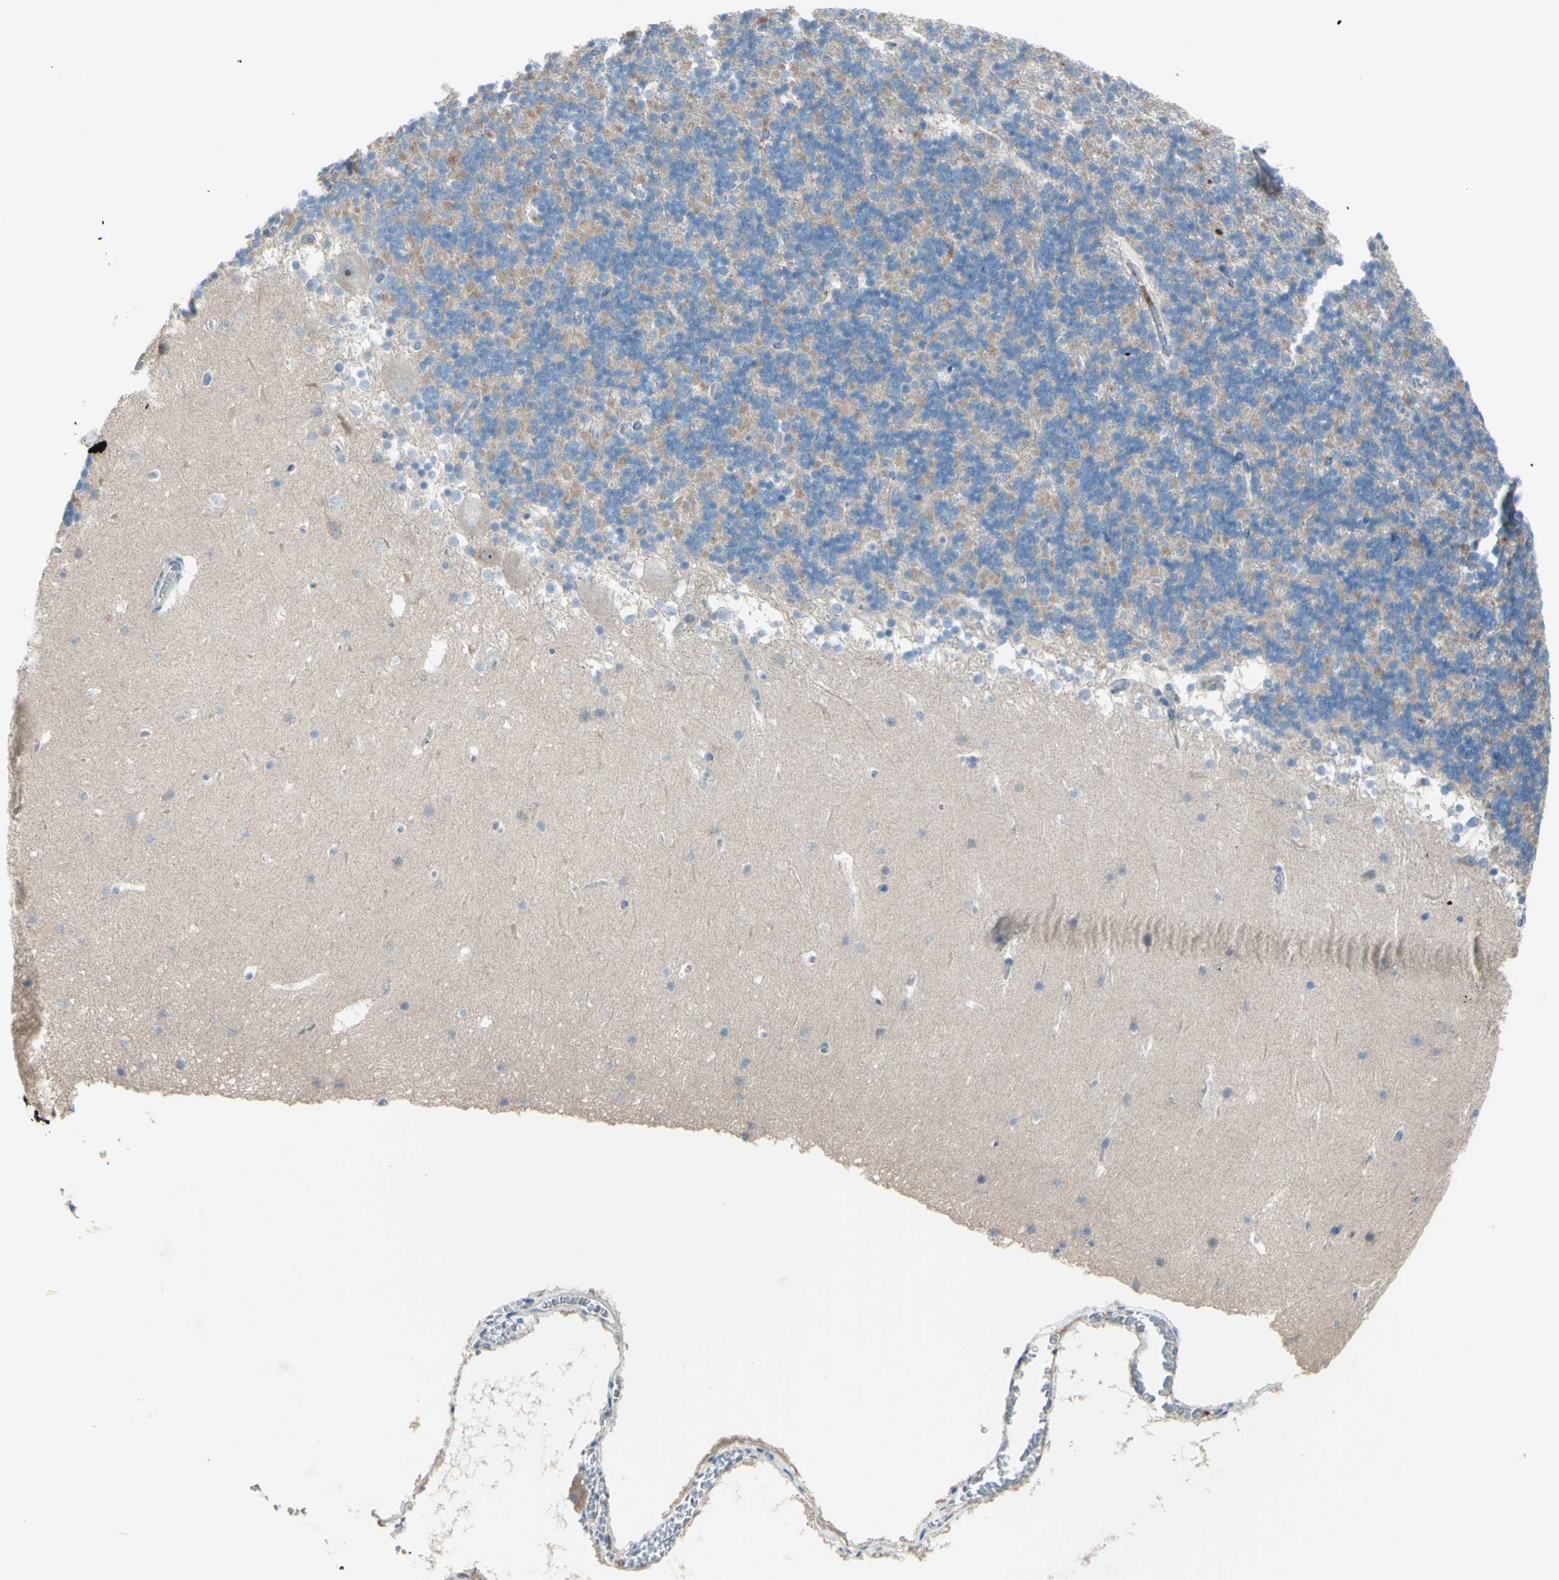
{"staining": {"intensity": "weak", "quantity": "25%-75%", "location": "cytoplasmic/membranous"}, "tissue": "cerebellum", "cell_type": "Cells in granular layer", "image_type": "normal", "snomed": [{"axis": "morphology", "description": "Normal tissue, NOS"}, {"axis": "topography", "description": "Cerebellum"}], "caption": "This is an image of immunohistochemistry (IHC) staining of benign cerebellum, which shows weak staining in the cytoplasmic/membranous of cells in granular layer.", "gene": "ATRN", "patient": {"sex": "male", "age": 45}}